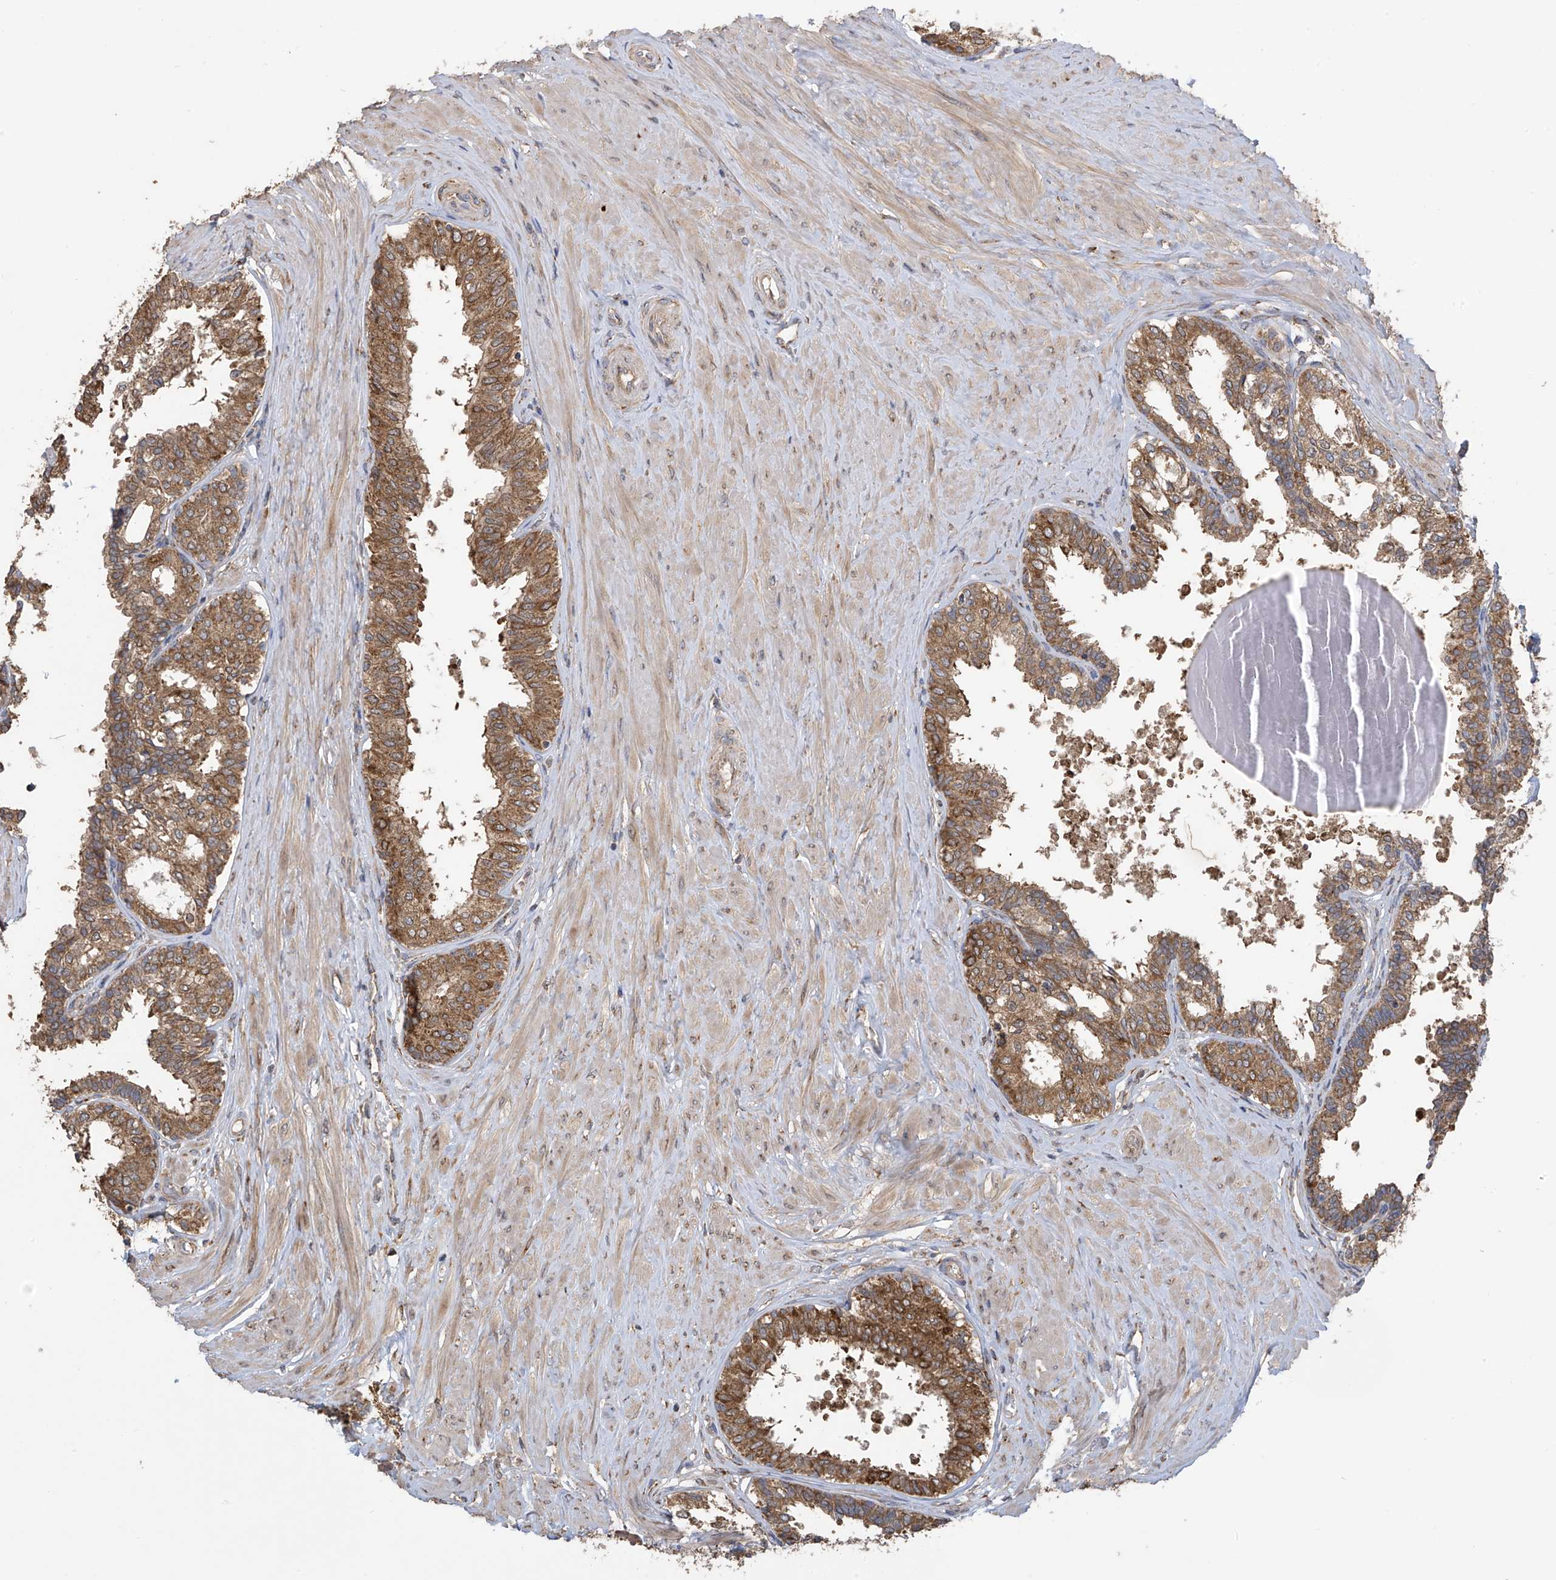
{"staining": {"intensity": "moderate", "quantity": ">75%", "location": "cytoplasmic/membranous"}, "tissue": "prostate", "cell_type": "Glandular cells", "image_type": "normal", "snomed": [{"axis": "morphology", "description": "Normal tissue, NOS"}, {"axis": "topography", "description": "Prostate"}], "caption": "Immunohistochemical staining of benign human prostate shows medium levels of moderate cytoplasmic/membranous positivity in about >75% of glandular cells.", "gene": "PNPT1", "patient": {"sex": "male", "age": 48}}